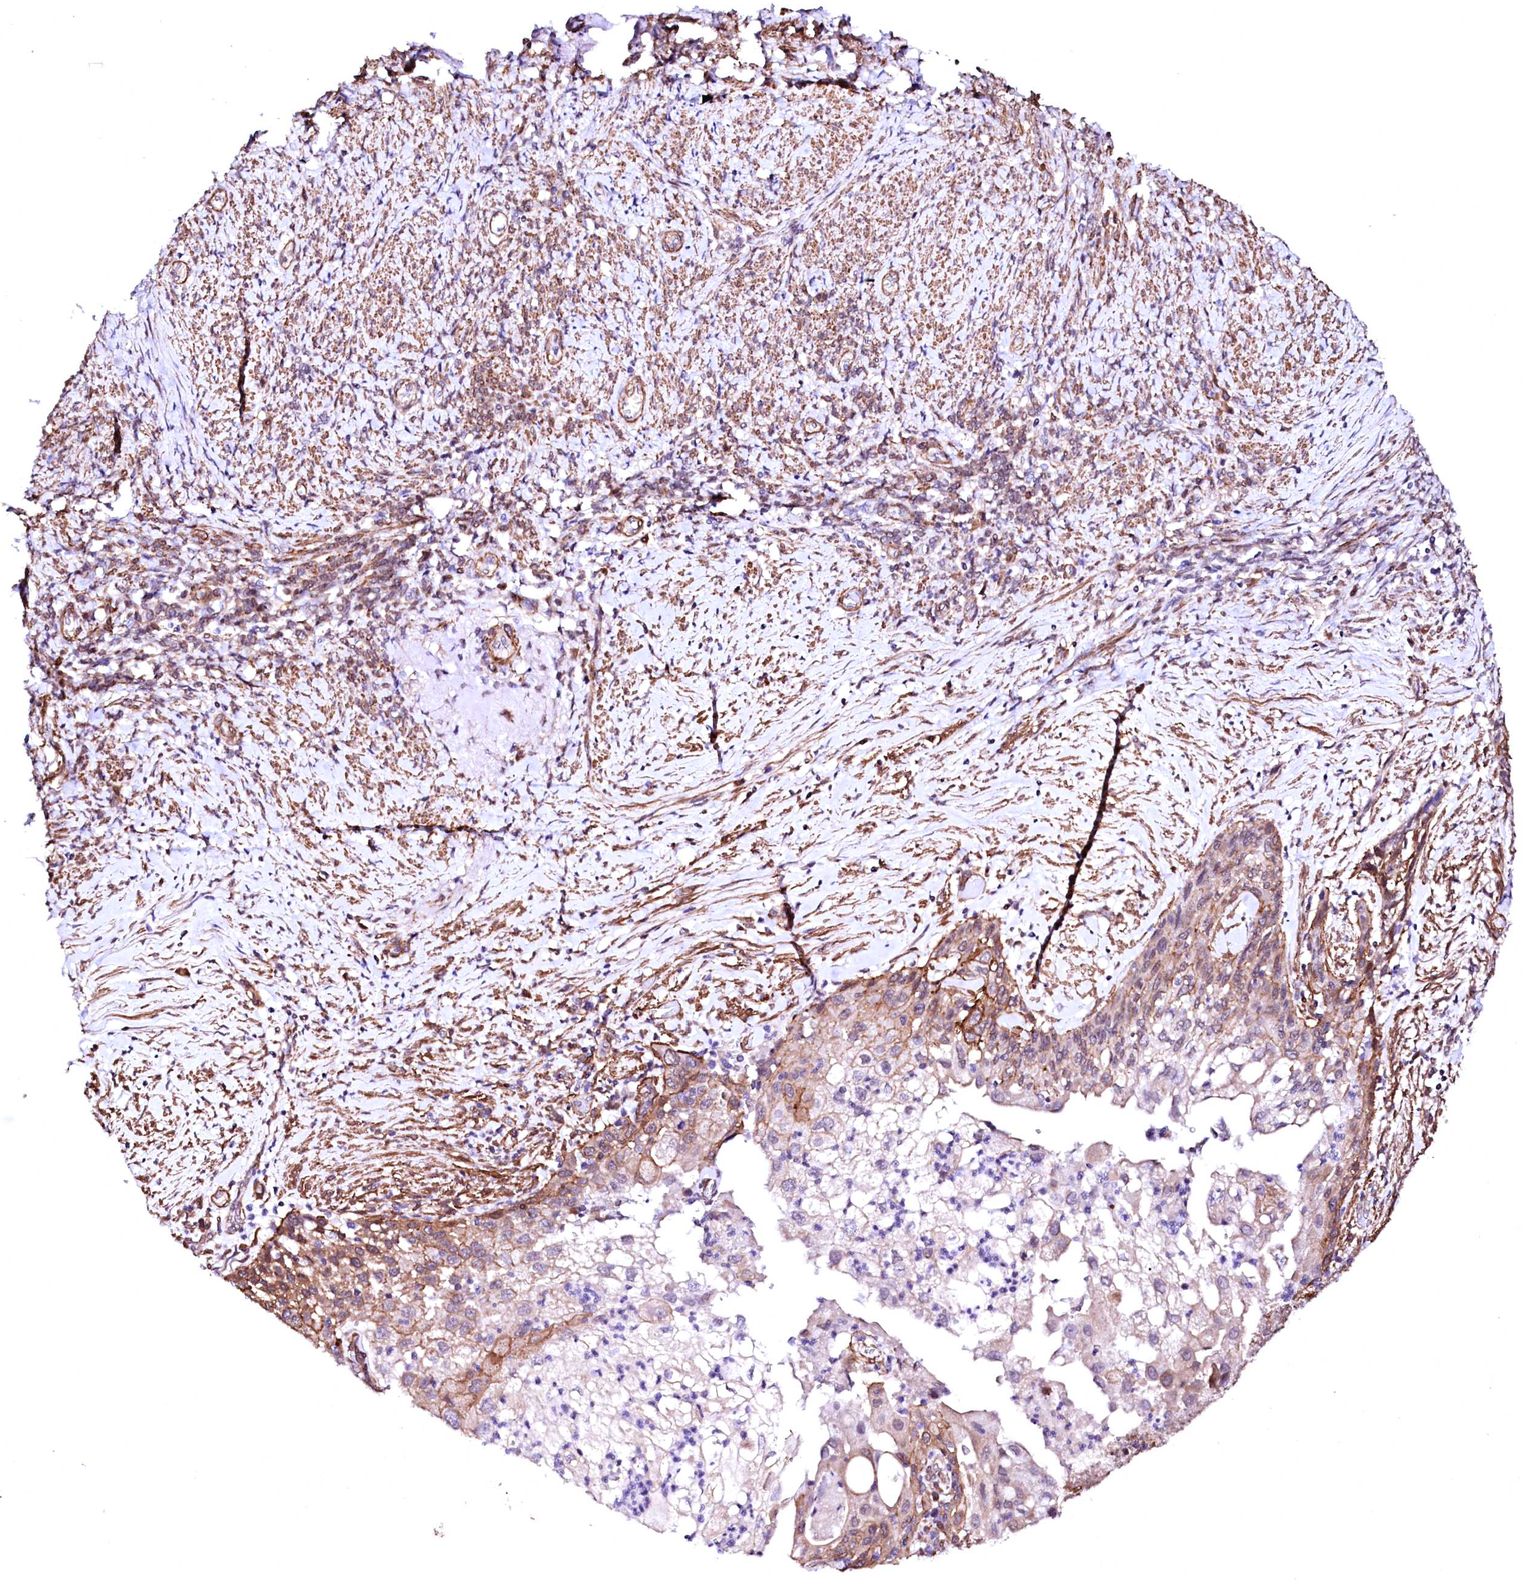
{"staining": {"intensity": "moderate", "quantity": "25%-75%", "location": "cytoplasmic/membranous"}, "tissue": "cervical cancer", "cell_type": "Tumor cells", "image_type": "cancer", "snomed": [{"axis": "morphology", "description": "Squamous cell carcinoma, NOS"}, {"axis": "topography", "description": "Cervix"}], "caption": "Tumor cells exhibit medium levels of moderate cytoplasmic/membranous positivity in about 25%-75% of cells in human cervical cancer (squamous cell carcinoma).", "gene": "GPR176", "patient": {"sex": "female", "age": 67}}